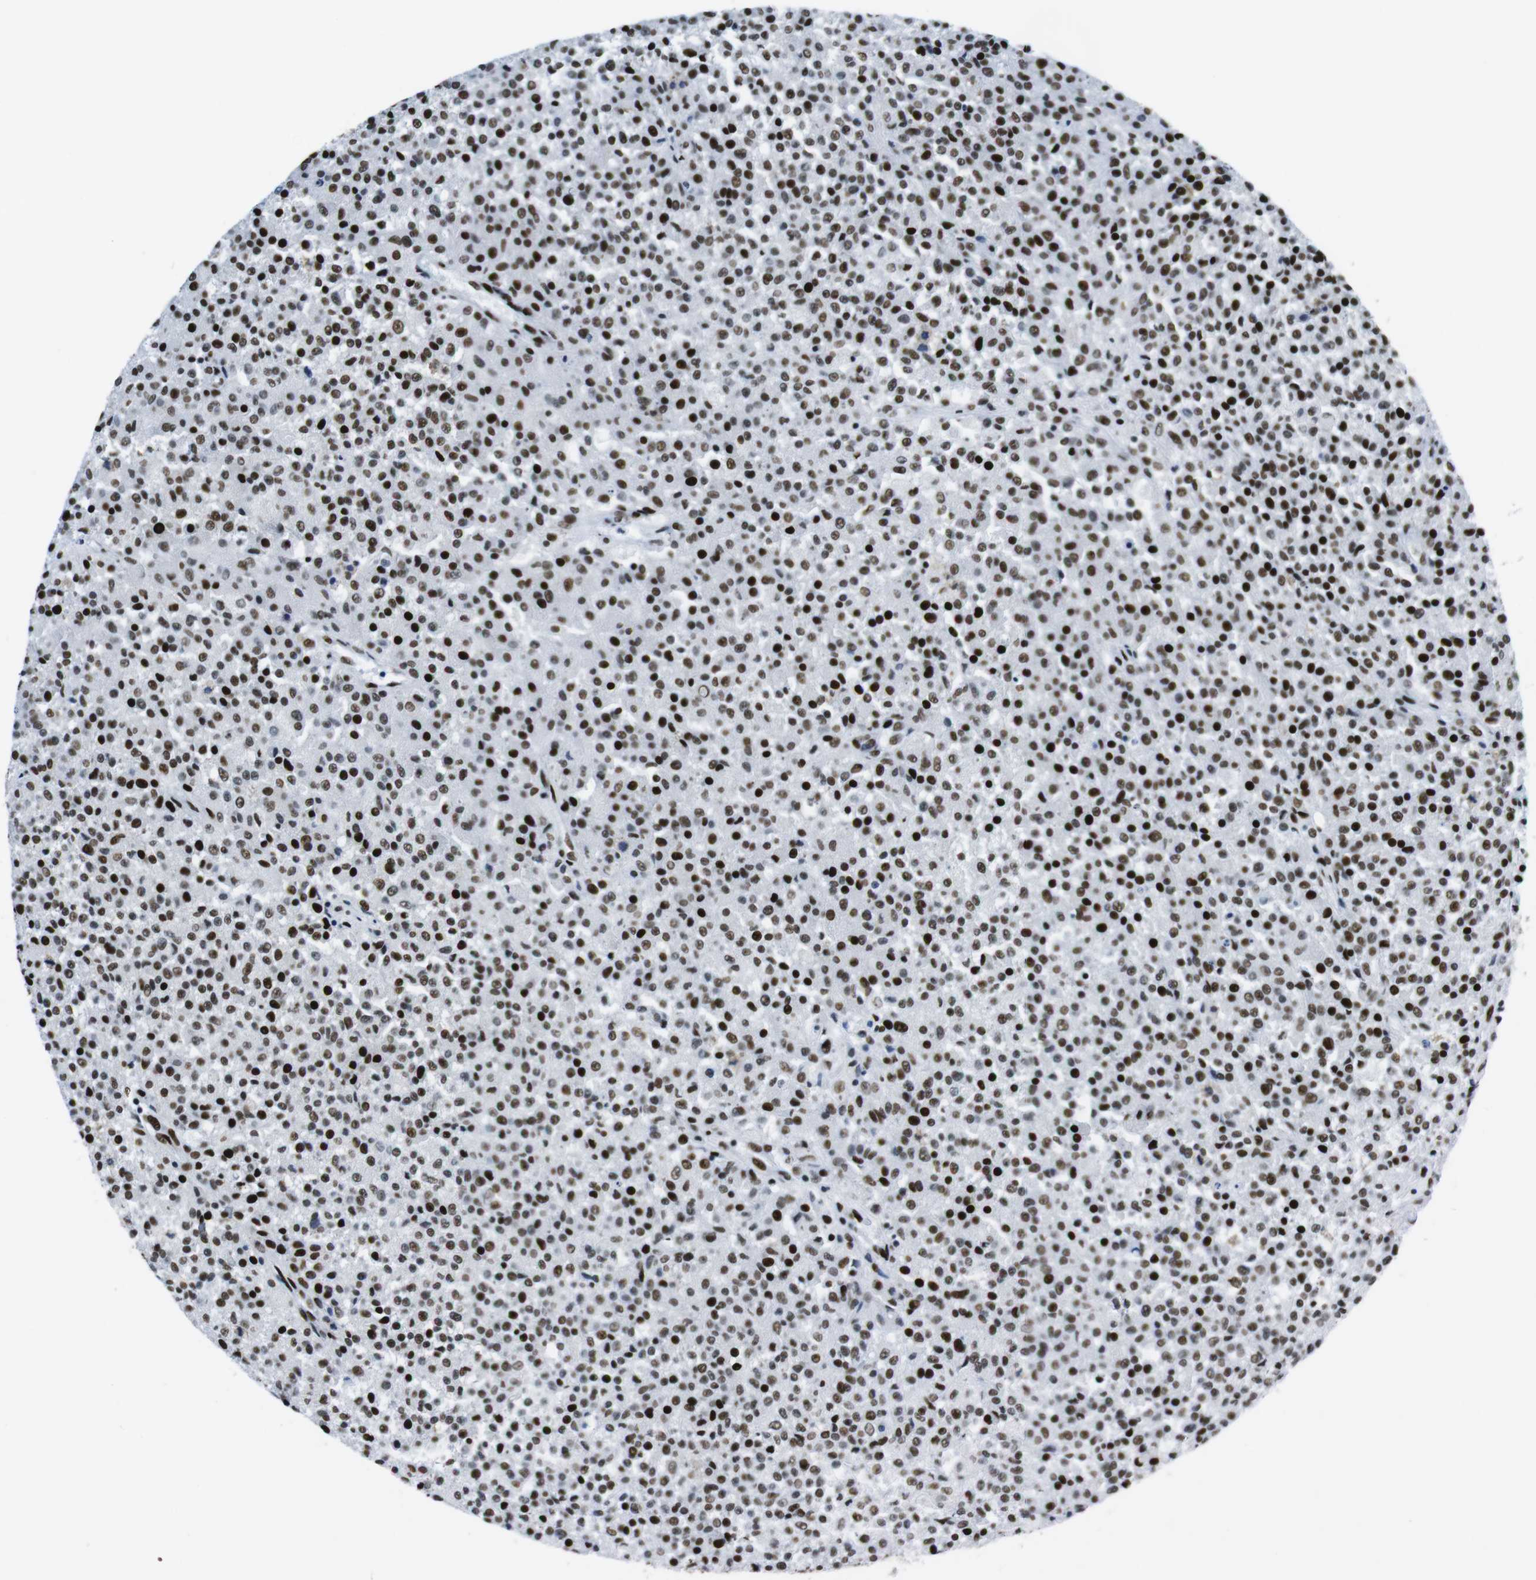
{"staining": {"intensity": "strong", "quantity": ">75%", "location": "nuclear"}, "tissue": "testis cancer", "cell_type": "Tumor cells", "image_type": "cancer", "snomed": [{"axis": "morphology", "description": "Seminoma, NOS"}, {"axis": "topography", "description": "Testis"}], "caption": "High-magnification brightfield microscopy of seminoma (testis) stained with DAB (3,3'-diaminobenzidine) (brown) and counterstained with hematoxylin (blue). tumor cells exhibit strong nuclear staining is seen in approximately>75% of cells. (DAB = brown stain, brightfield microscopy at high magnification).", "gene": "CITED2", "patient": {"sex": "male", "age": 59}}